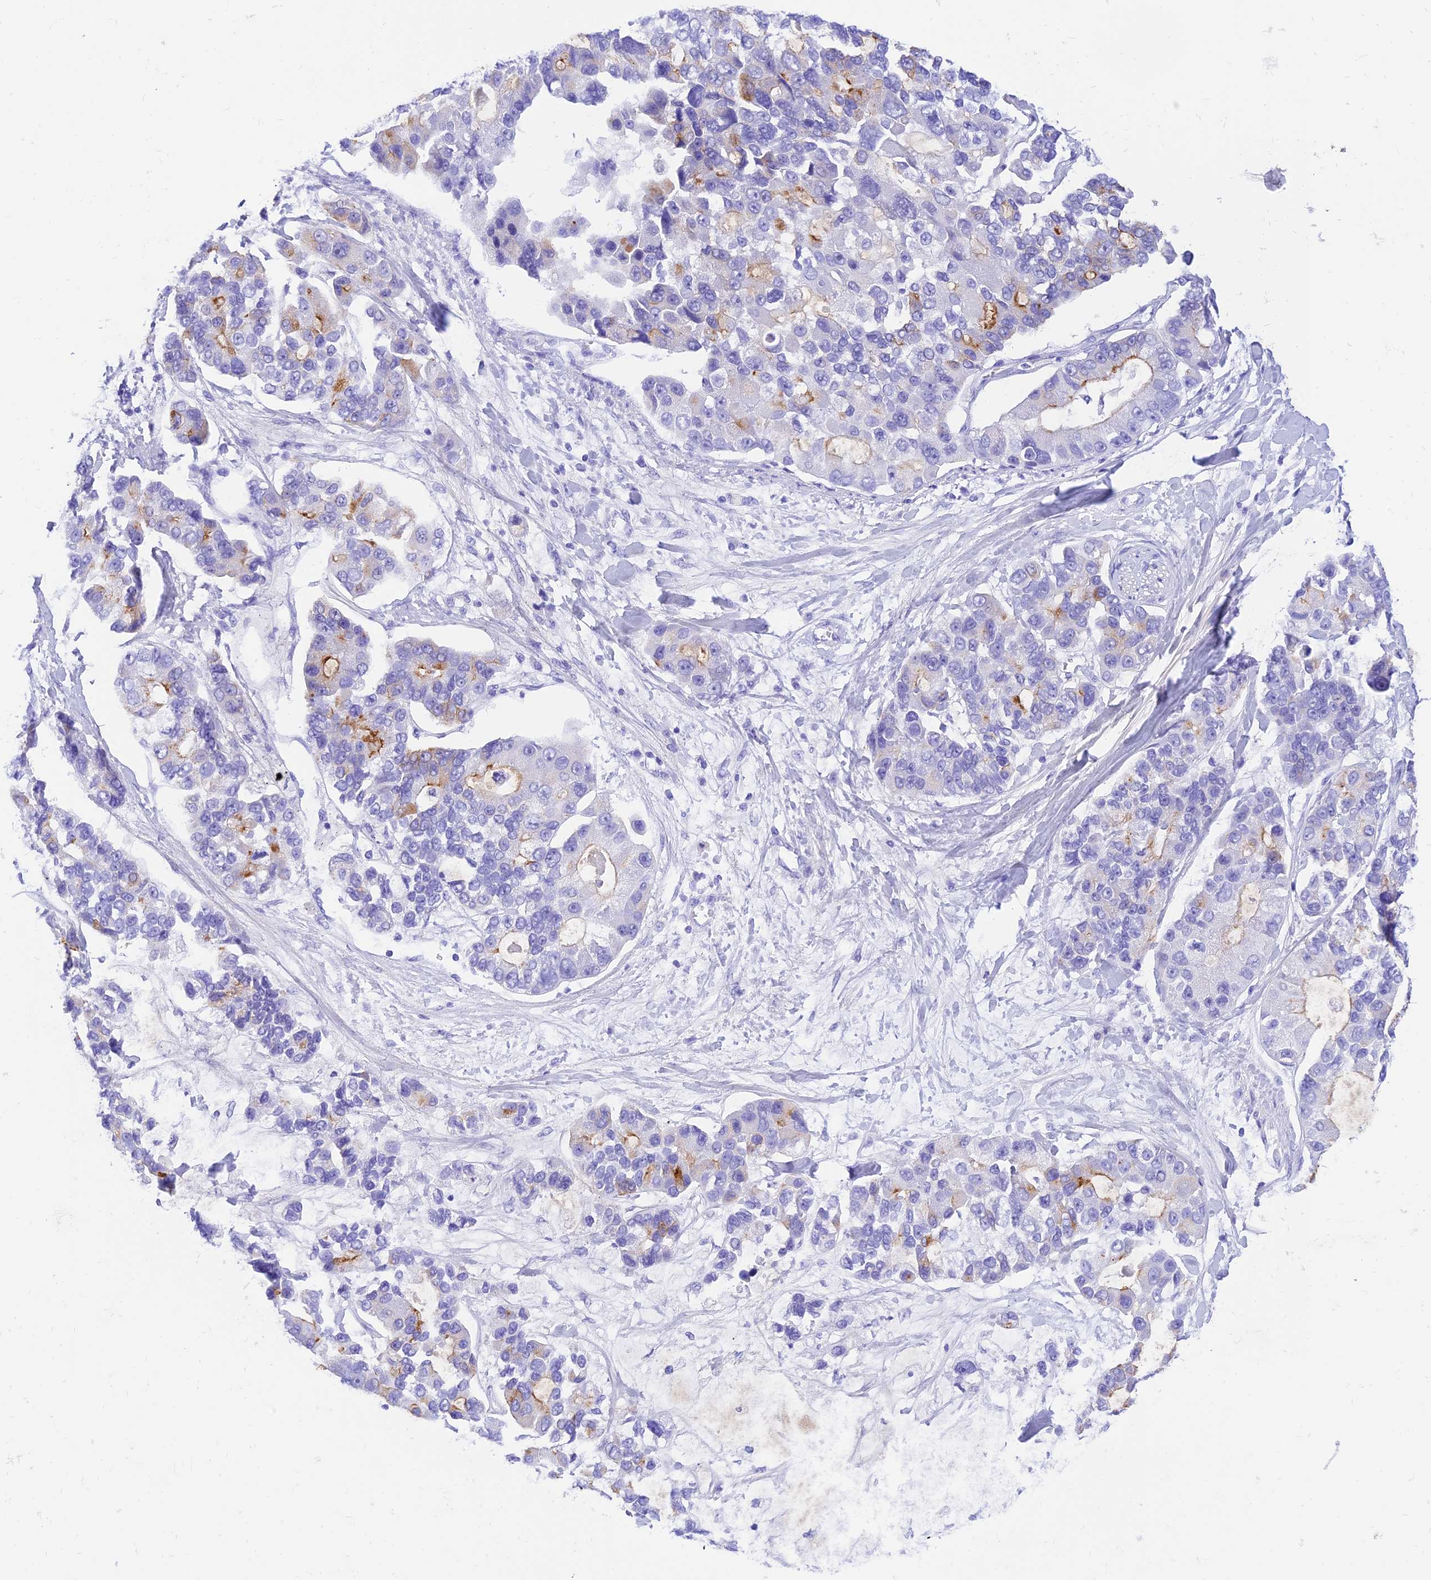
{"staining": {"intensity": "moderate", "quantity": "<25%", "location": "cytoplasmic/membranous"}, "tissue": "lung cancer", "cell_type": "Tumor cells", "image_type": "cancer", "snomed": [{"axis": "morphology", "description": "Adenocarcinoma, NOS"}, {"axis": "topography", "description": "Lung"}], "caption": "Immunohistochemical staining of human lung cancer (adenocarcinoma) displays moderate cytoplasmic/membranous protein positivity in about <25% of tumor cells.", "gene": "PRNP", "patient": {"sex": "female", "age": 54}}